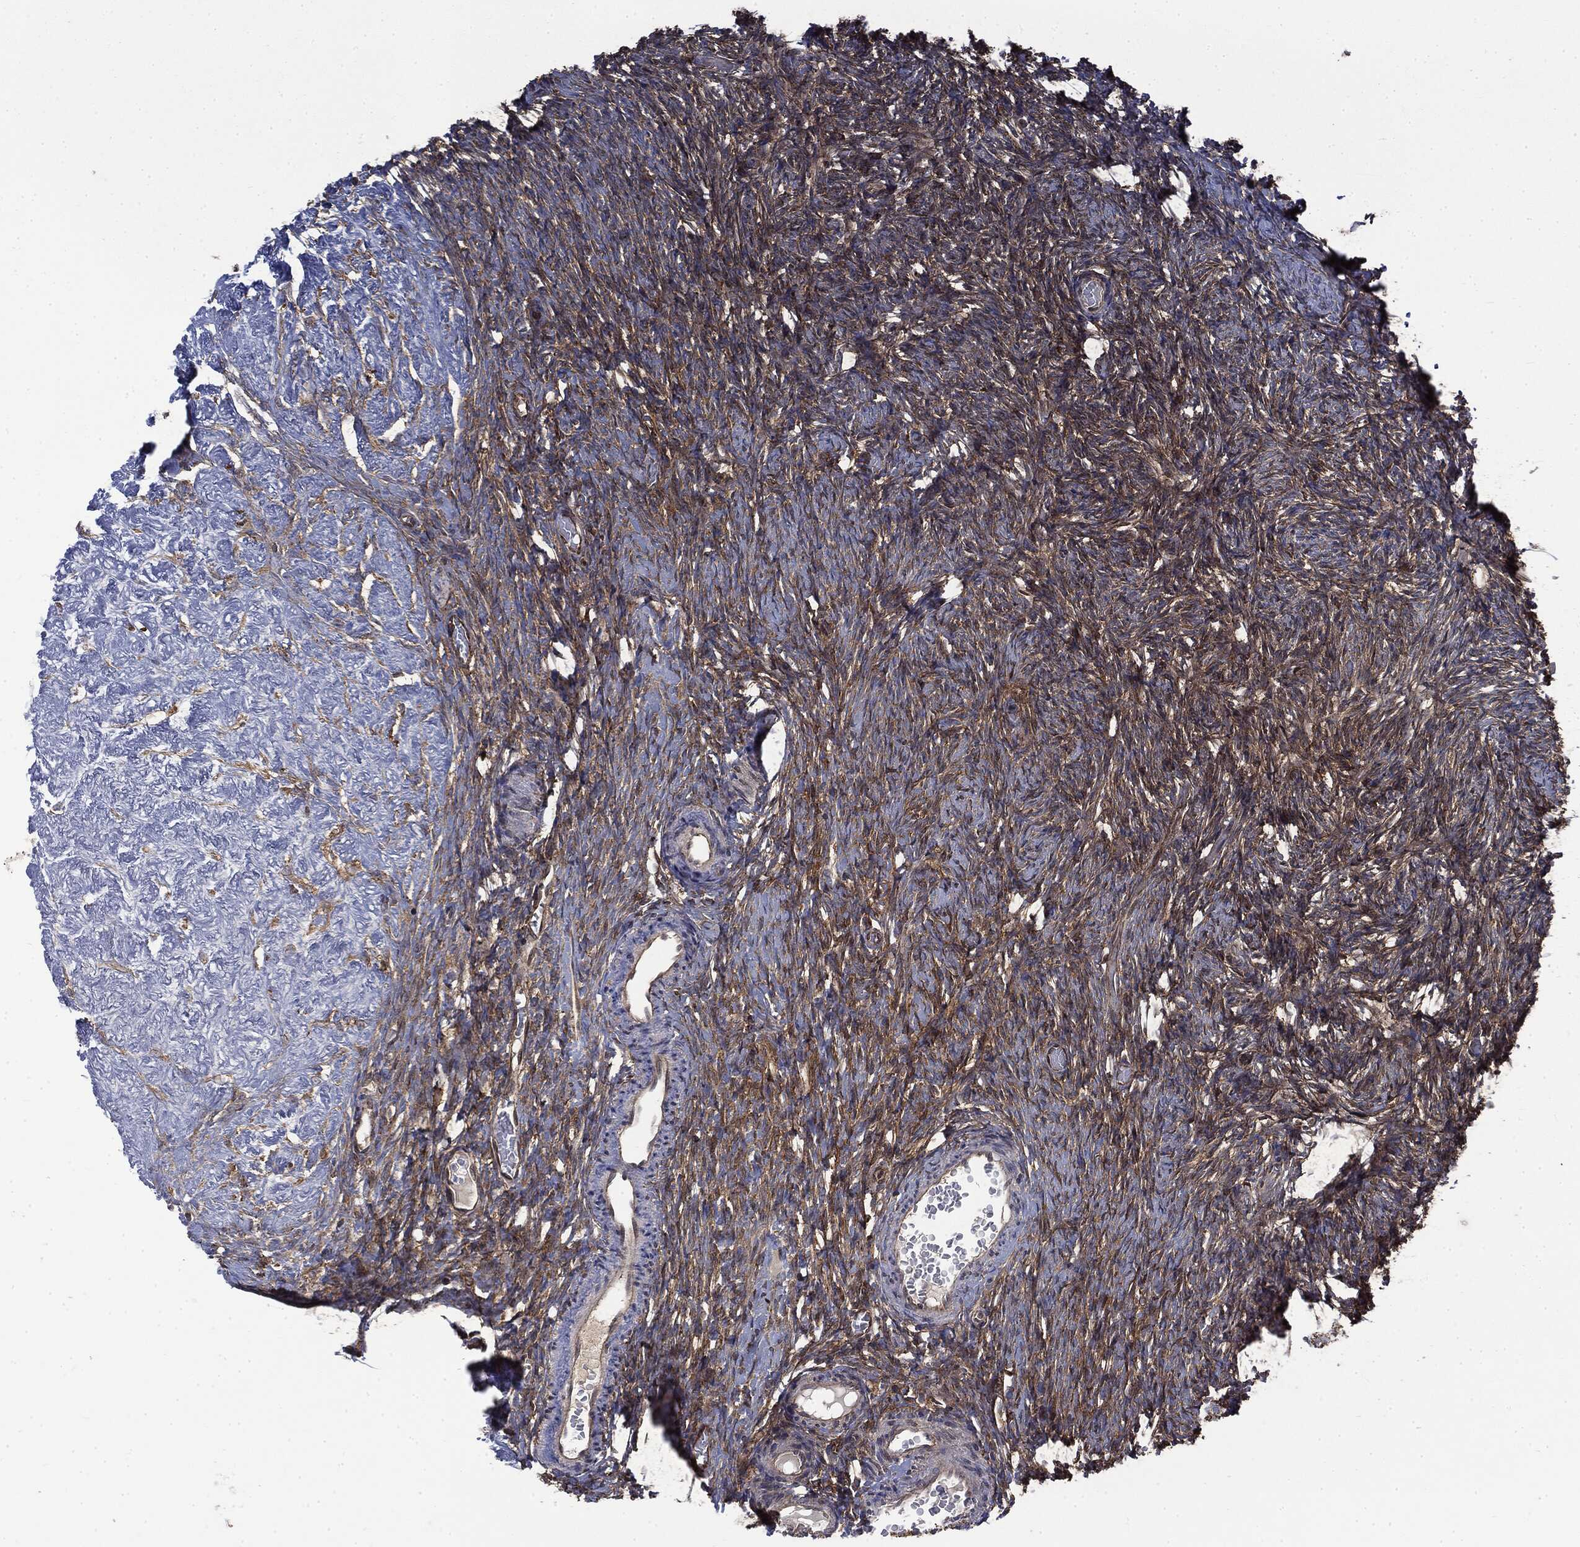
{"staining": {"intensity": "moderate", "quantity": ">75%", "location": "cytoplasmic/membranous"}, "tissue": "ovary", "cell_type": "Follicle cells", "image_type": "normal", "snomed": [{"axis": "morphology", "description": "Normal tissue, NOS"}, {"axis": "topography", "description": "Ovary"}], "caption": "Ovary stained with DAB immunohistochemistry displays medium levels of moderate cytoplasmic/membranous expression in approximately >75% of follicle cells. (Brightfield microscopy of DAB IHC at high magnification).", "gene": "SNX5", "patient": {"sex": "female", "age": 39}}